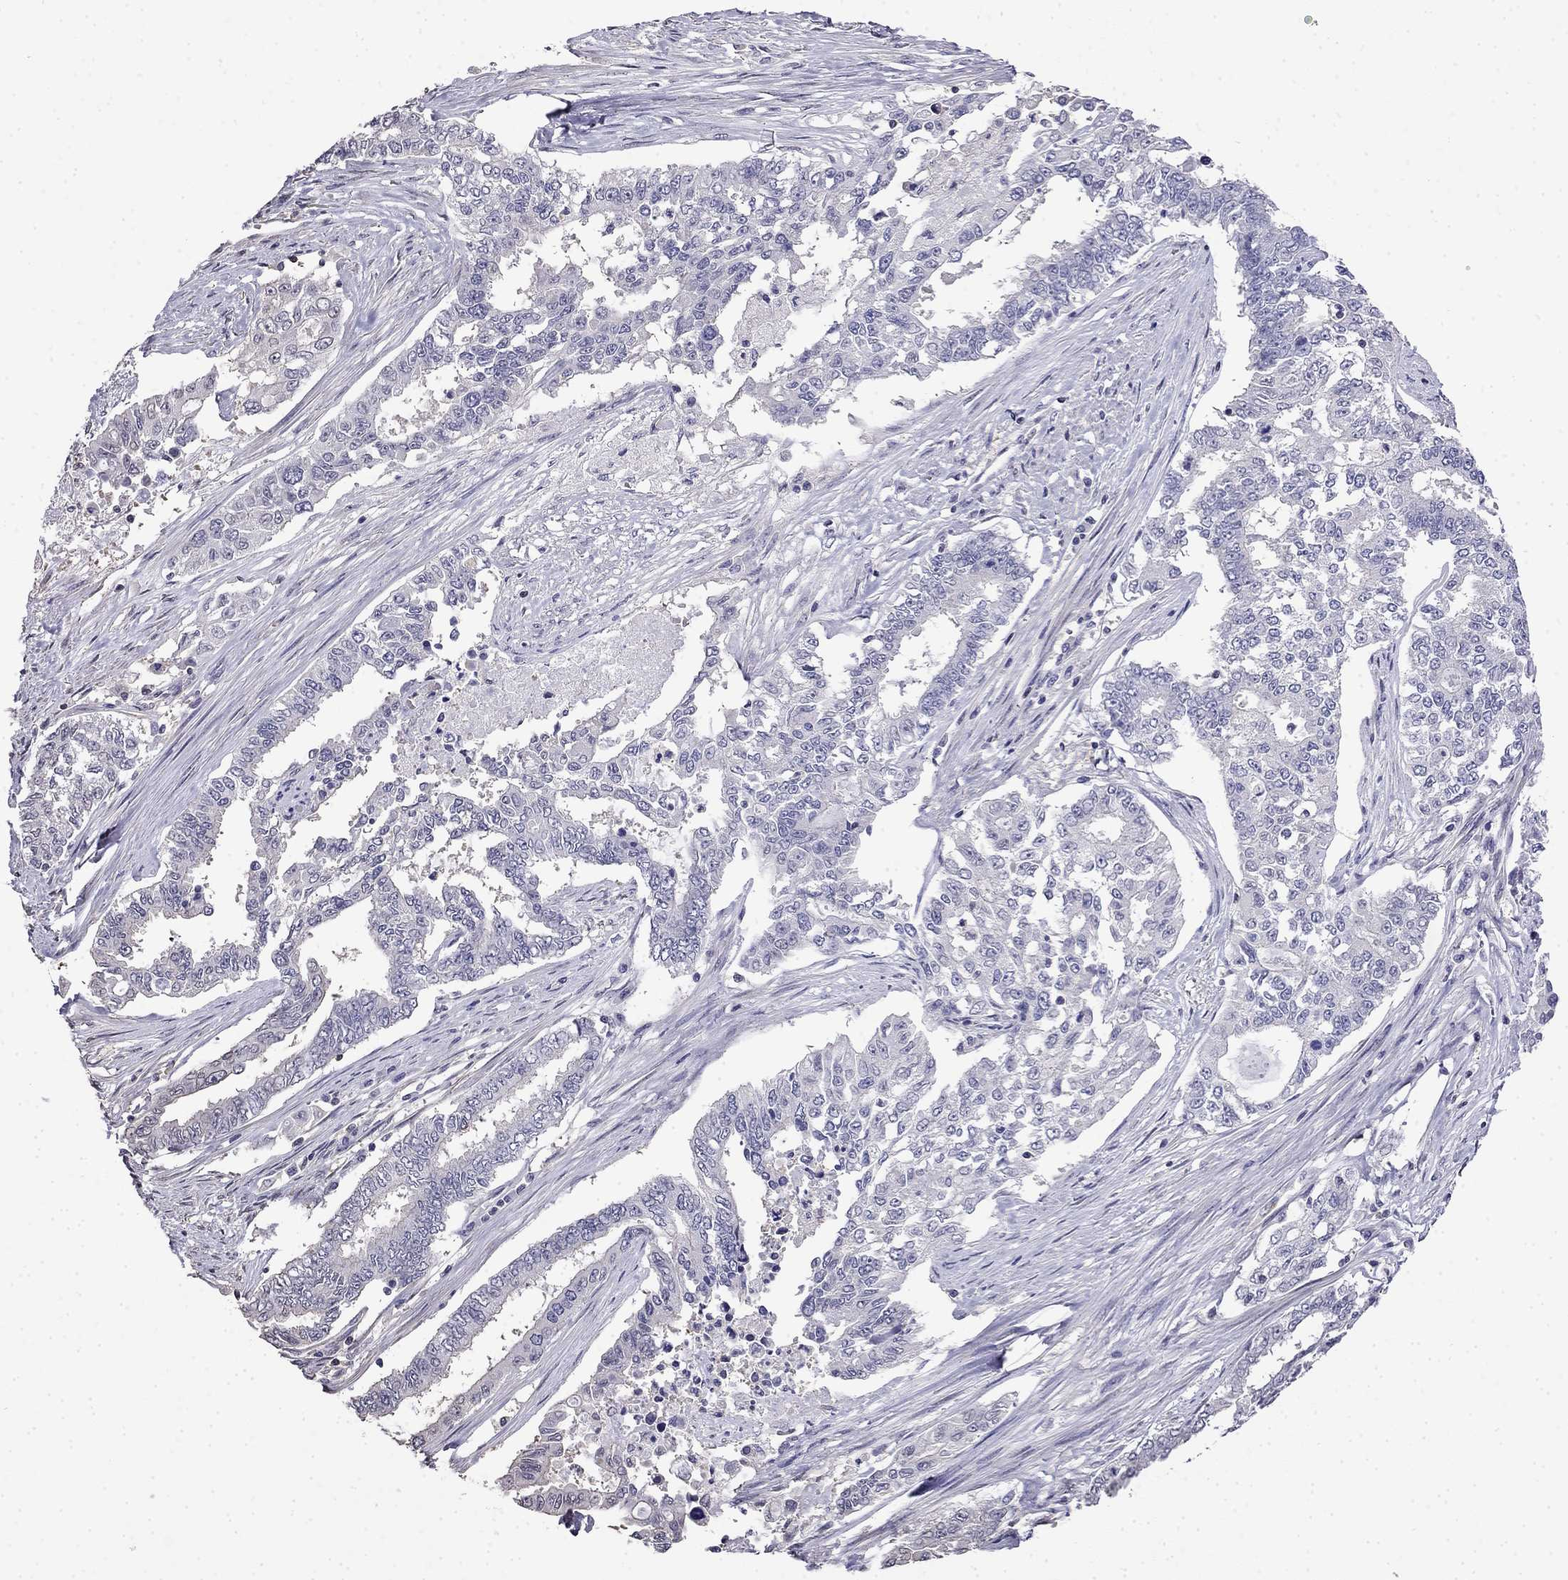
{"staining": {"intensity": "negative", "quantity": "none", "location": "none"}, "tissue": "endometrial cancer", "cell_type": "Tumor cells", "image_type": "cancer", "snomed": [{"axis": "morphology", "description": "Adenocarcinoma, NOS"}, {"axis": "topography", "description": "Uterus"}], "caption": "Immunohistochemical staining of endometrial cancer (adenocarcinoma) exhibits no significant staining in tumor cells. (DAB immunohistochemistry with hematoxylin counter stain).", "gene": "GUCA1B", "patient": {"sex": "female", "age": 59}}